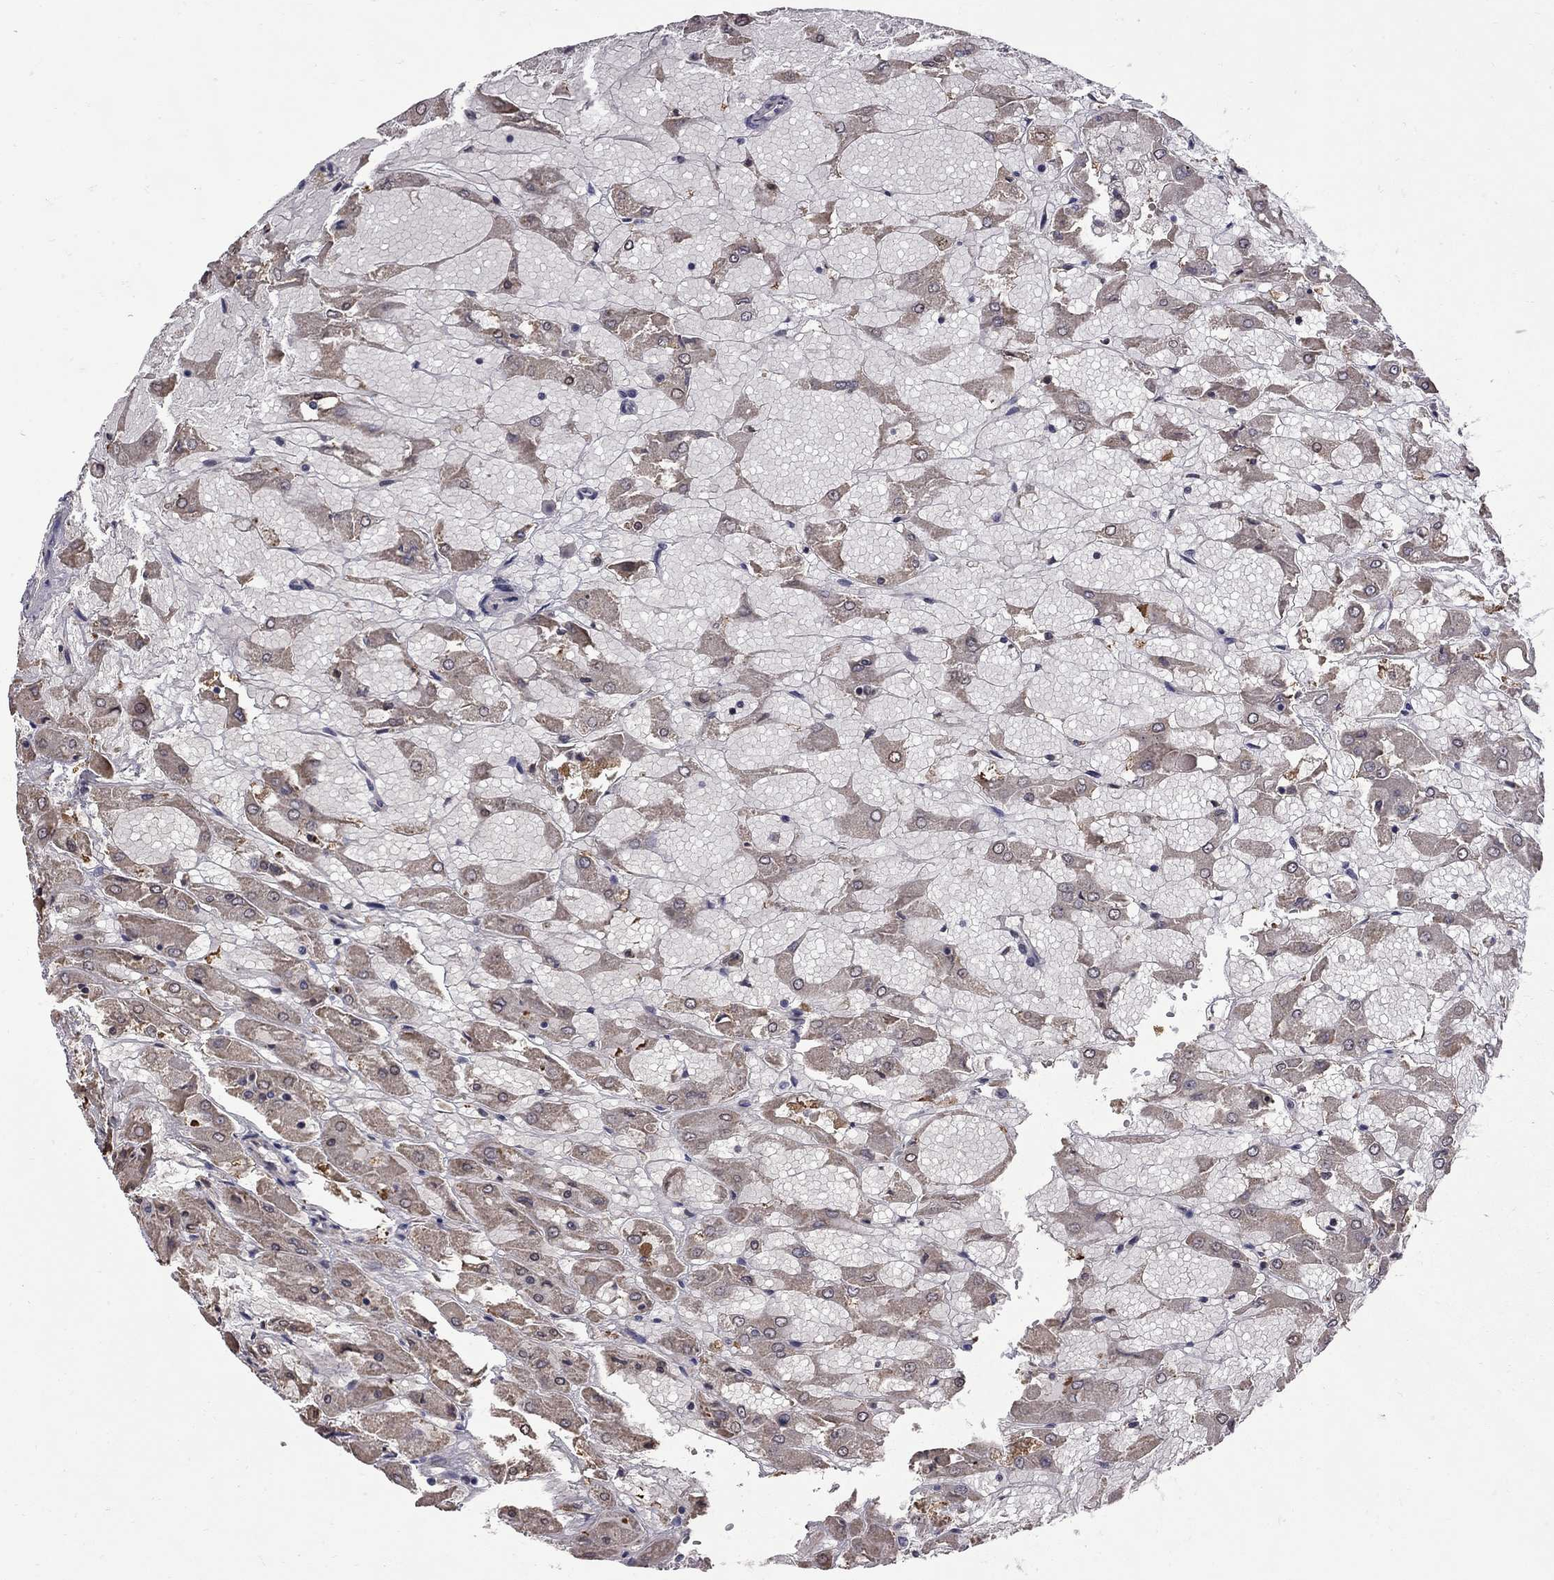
{"staining": {"intensity": "weak", "quantity": "25%-75%", "location": "cytoplasmic/membranous"}, "tissue": "renal cancer", "cell_type": "Tumor cells", "image_type": "cancer", "snomed": [{"axis": "morphology", "description": "Adenocarcinoma, NOS"}, {"axis": "topography", "description": "Kidney"}], "caption": "This micrograph reveals adenocarcinoma (renal) stained with IHC to label a protein in brown. The cytoplasmic/membranous of tumor cells show weak positivity for the protein. Nuclei are counter-stained blue.", "gene": "NRARP", "patient": {"sex": "male", "age": 72}}